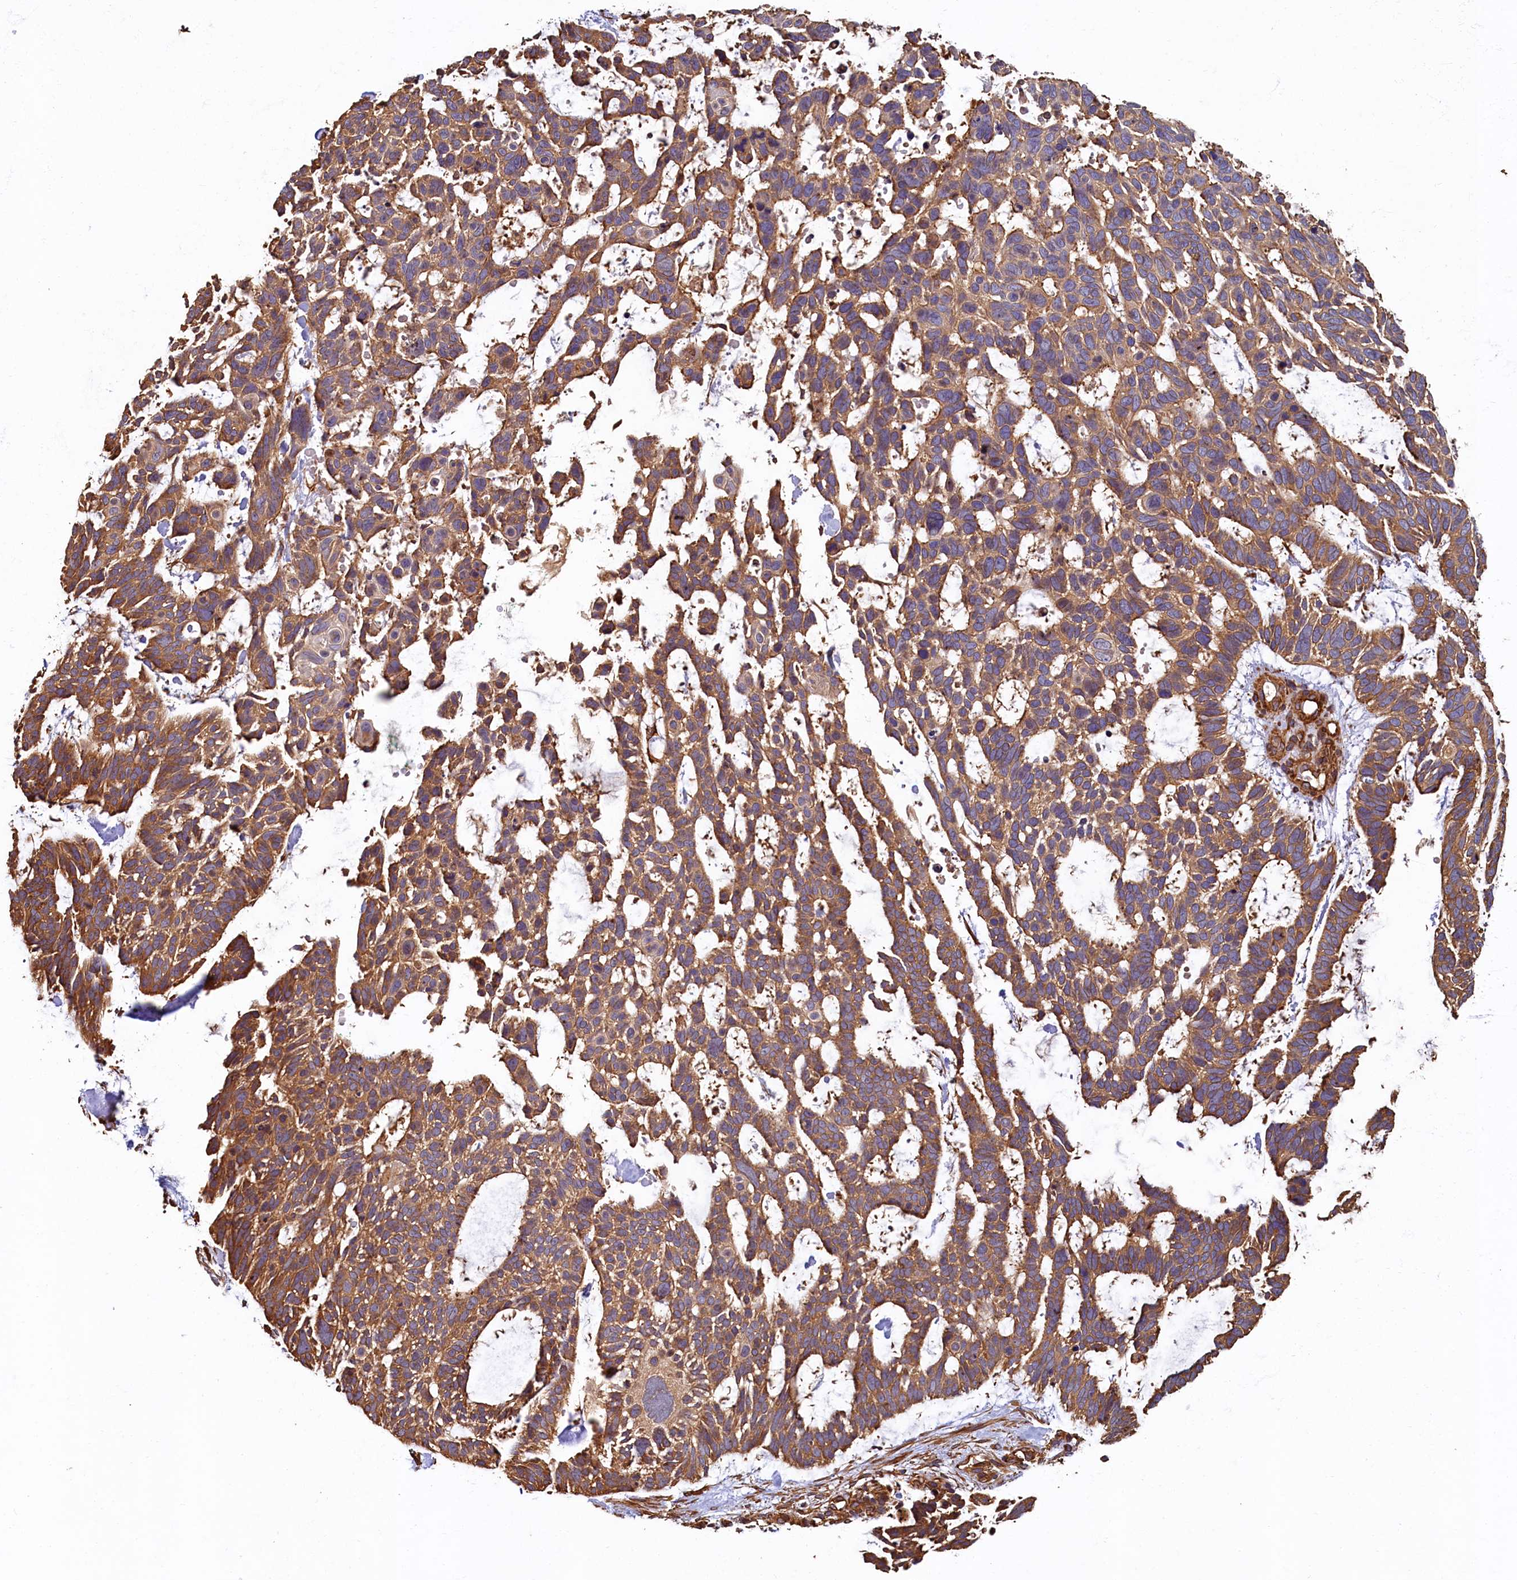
{"staining": {"intensity": "moderate", "quantity": ">75%", "location": "cytoplasmic/membranous"}, "tissue": "skin cancer", "cell_type": "Tumor cells", "image_type": "cancer", "snomed": [{"axis": "morphology", "description": "Basal cell carcinoma"}, {"axis": "topography", "description": "Skin"}], "caption": "Immunohistochemical staining of human skin cancer displays moderate cytoplasmic/membranous protein staining in approximately >75% of tumor cells.", "gene": "CCDC102B", "patient": {"sex": "male", "age": 88}}